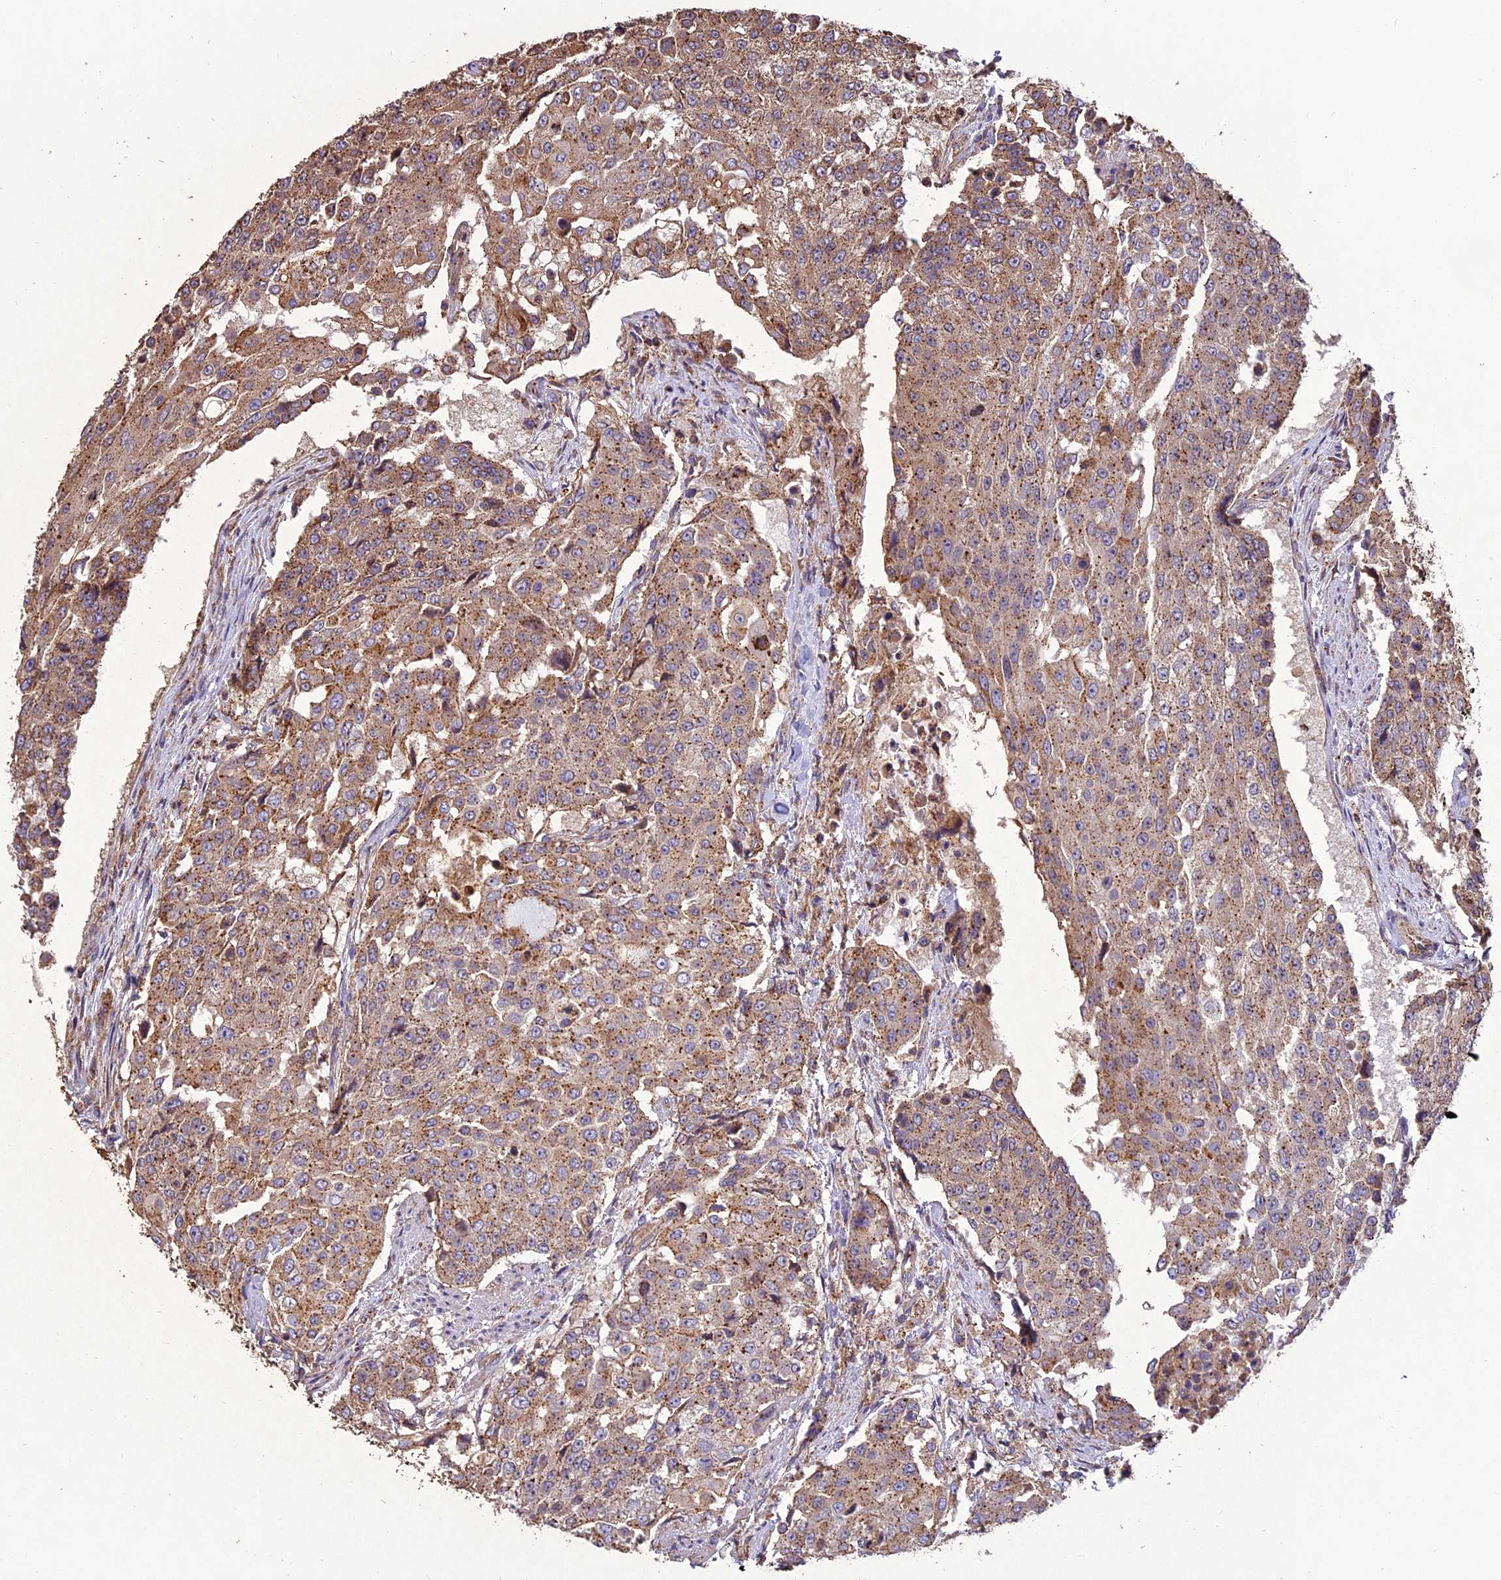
{"staining": {"intensity": "moderate", "quantity": "25%-75%", "location": "cytoplasmic/membranous"}, "tissue": "urothelial cancer", "cell_type": "Tumor cells", "image_type": "cancer", "snomed": [{"axis": "morphology", "description": "Urothelial carcinoma, High grade"}, {"axis": "topography", "description": "Urinary bladder"}], "caption": "Urothelial cancer stained with DAB (3,3'-diaminobenzidine) immunohistochemistry reveals medium levels of moderate cytoplasmic/membranous positivity in about 25%-75% of tumor cells.", "gene": "CHMP2A", "patient": {"sex": "female", "age": 63}}